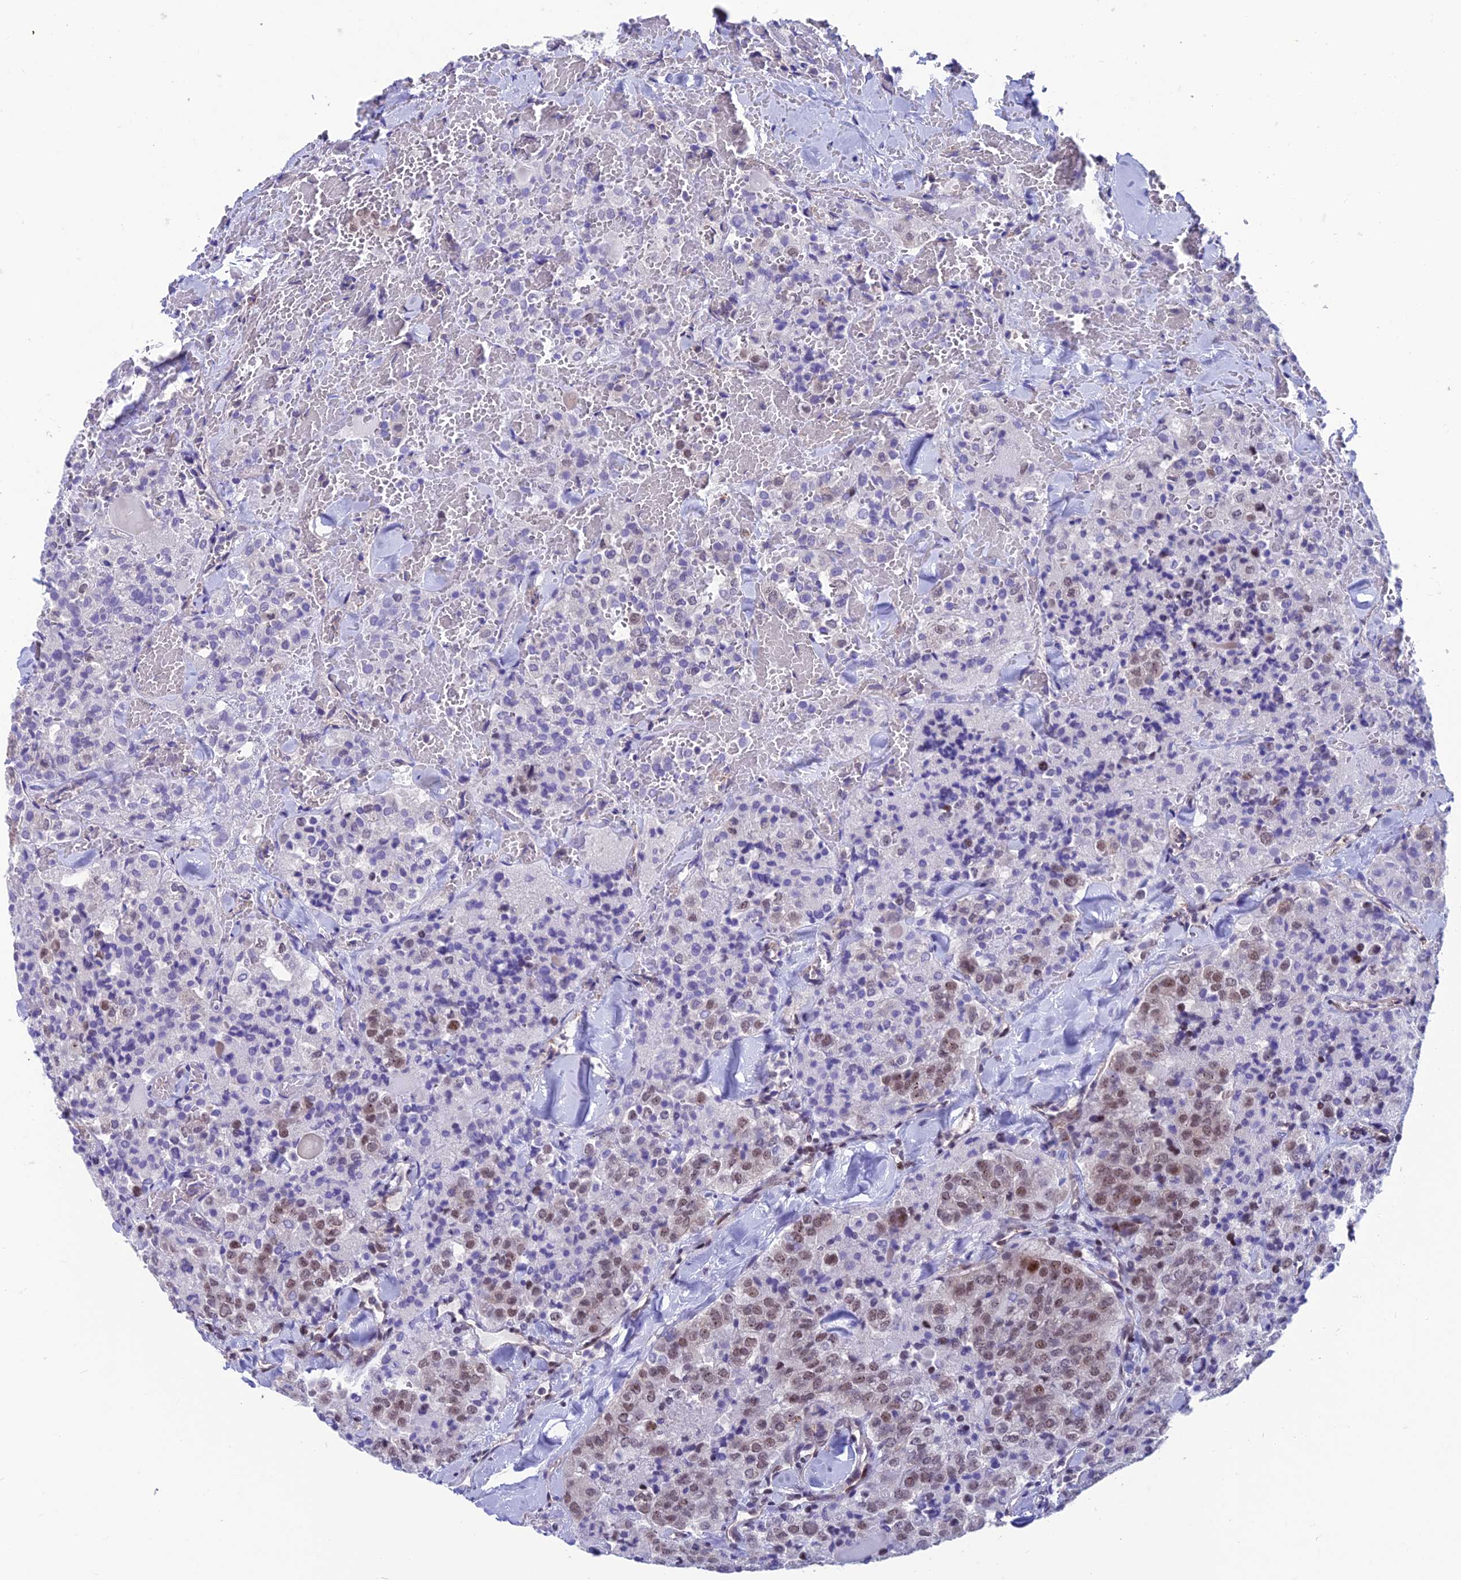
{"staining": {"intensity": "moderate", "quantity": "25%-75%", "location": "nuclear"}, "tissue": "thyroid cancer", "cell_type": "Tumor cells", "image_type": "cancer", "snomed": [{"axis": "morphology", "description": "Follicular adenoma carcinoma, NOS"}, {"axis": "topography", "description": "Thyroid gland"}], "caption": "Thyroid cancer (follicular adenoma carcinoma) stained with IHC shows moderate nuclear positivity in about 25%-75% of tumor cells.", "gene": "KIAA1191", "patient": {"sex": "male", "age": 75}}